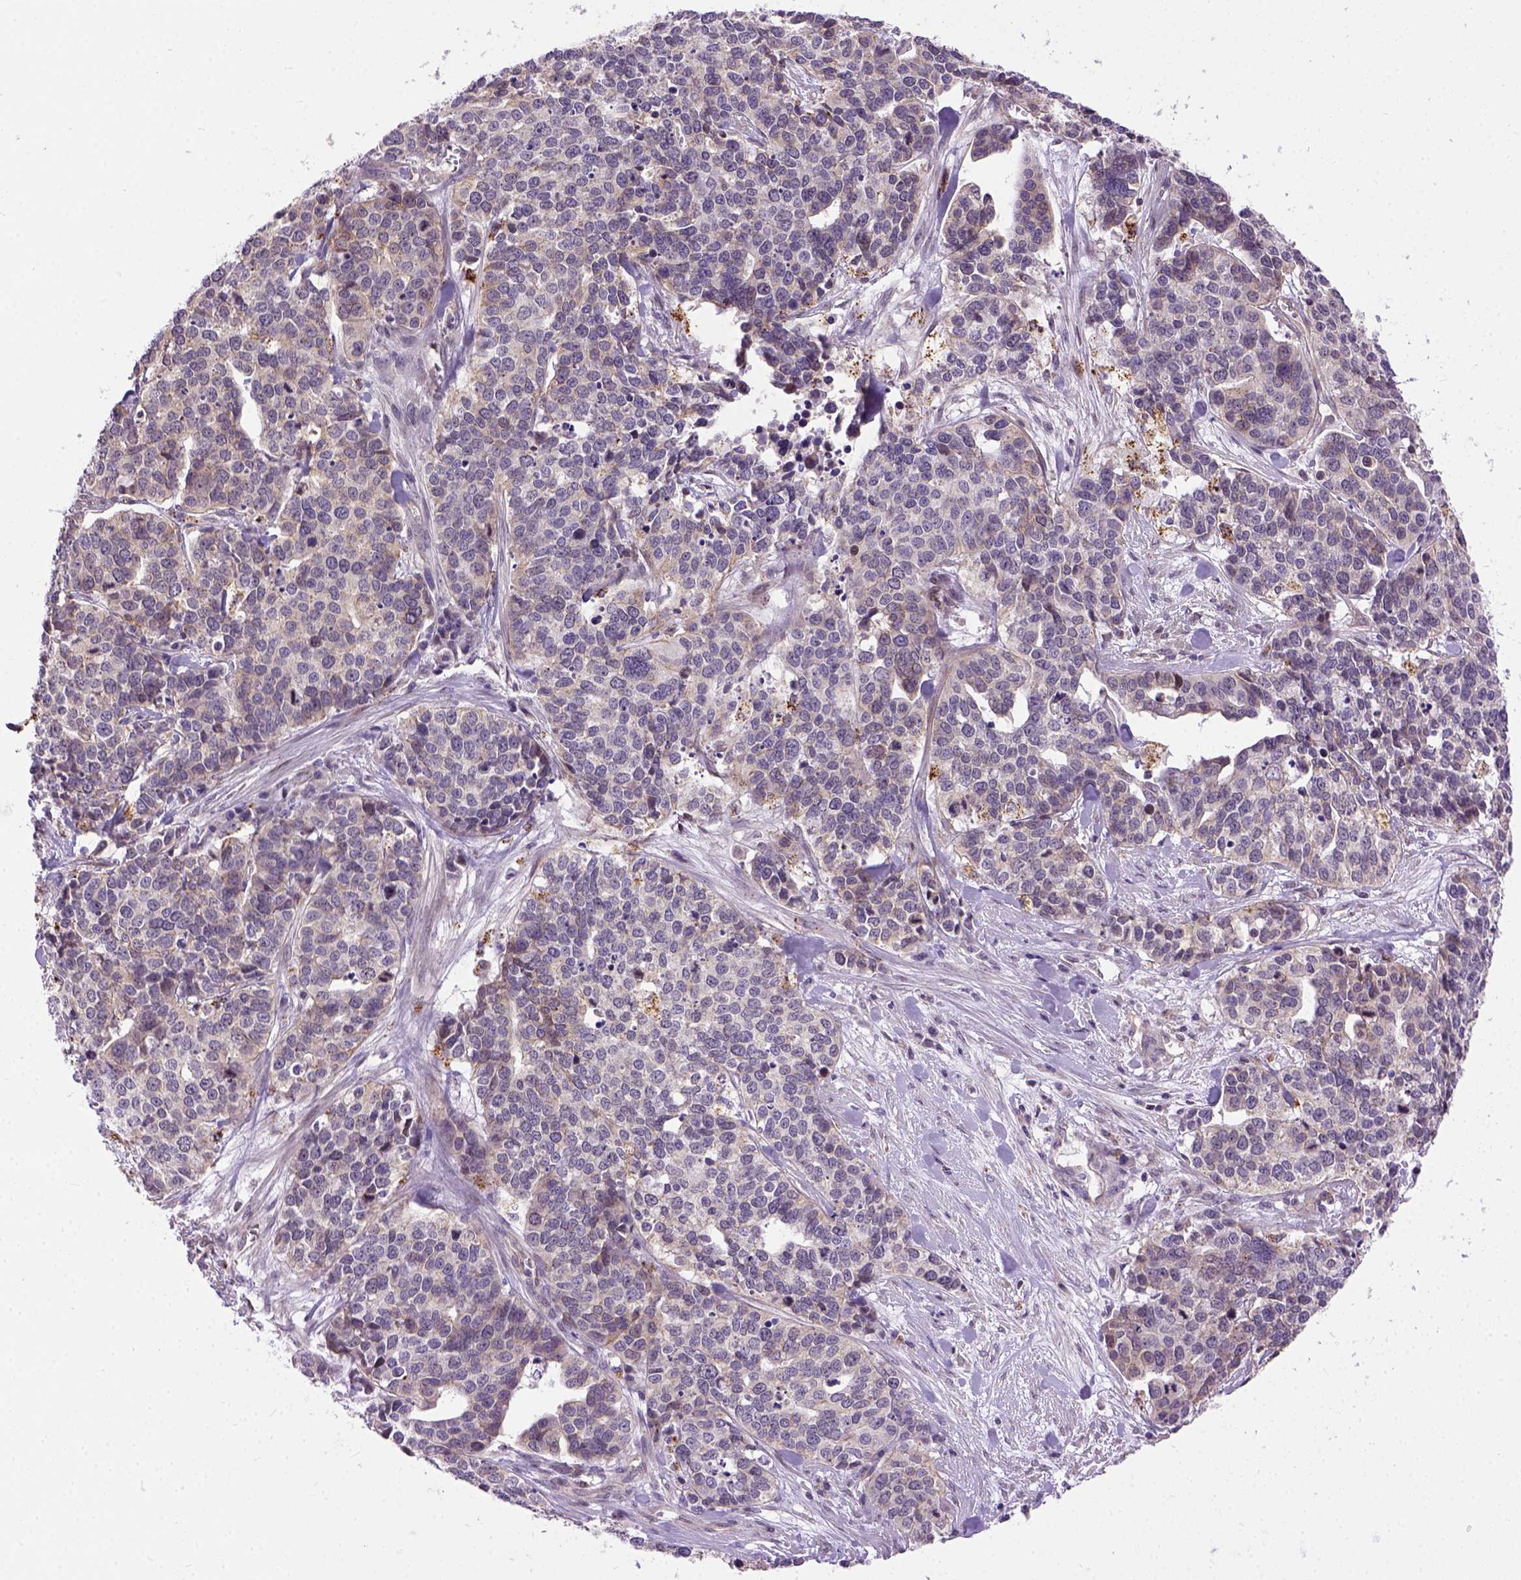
{"staining": {"intensity": "weak", "quantity": "<25%", "location": "cytoplasmic/membranous"}, "tissue": "ovarian cancer", "cell_type": "Tumor cells", "image_type": "cancer", "snomed": [{"axis": "morphology", "description": "Carcinoma, endometroid"}, {"axis": "topography", "description": "Ovary"}], "caption": "High power microscopy photomicrograph of an immunohistochemistry histopathology image of ovarian cancer, revealing no significant staining in tumor cells.", "gene": "KAZN", "patient": {"sex": "female", "age": 65}}